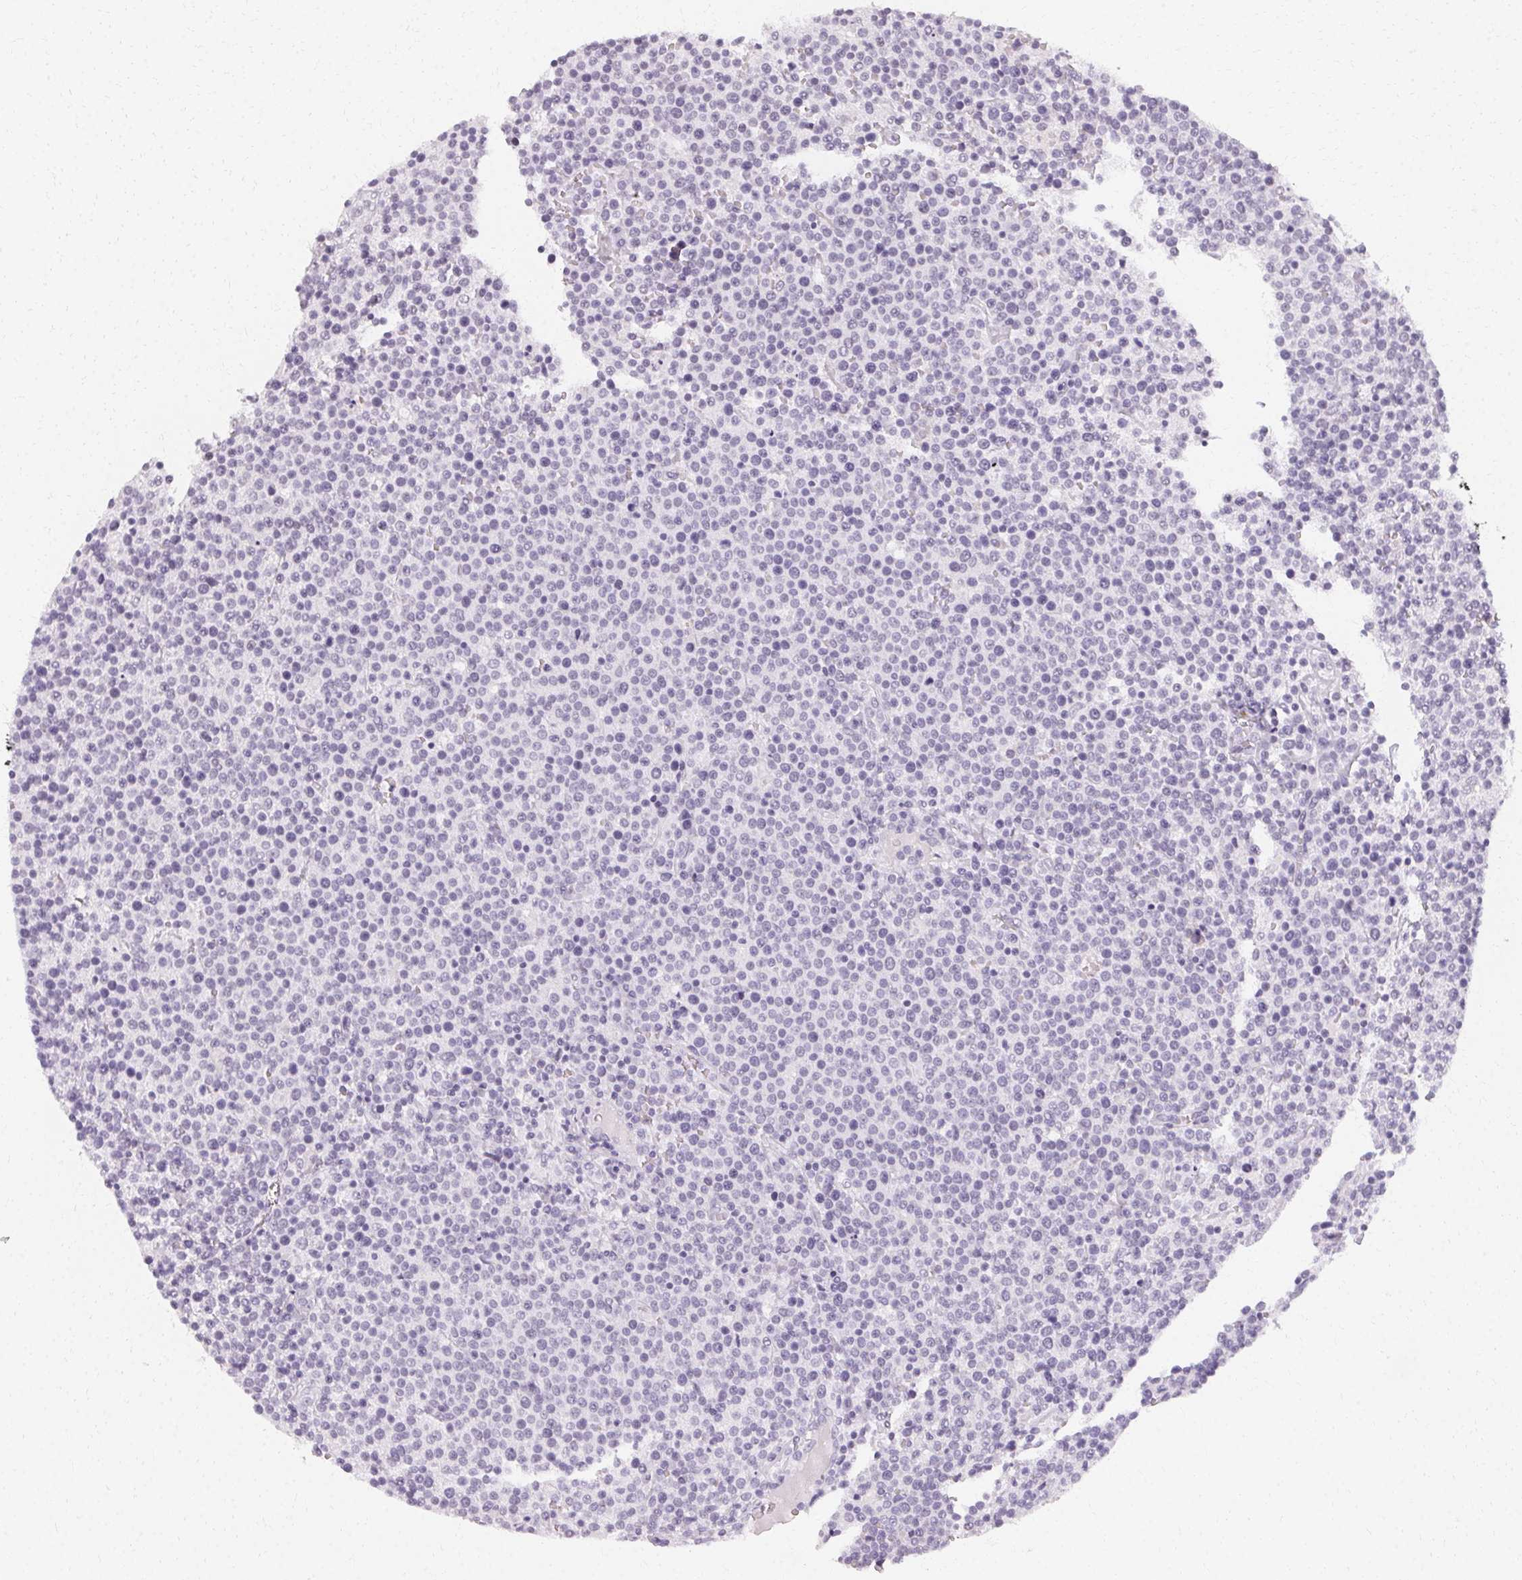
{"staining": {"intensity": "negative", "quantity": "none", "location": "none"}, "tissue": "lymphoma", "cell_type": "Tumor cells", "image_type": "cancer", "snomed": [{"axis": "morphology", "description": "Malignant lymphoma, non-Hodgkin's type, High grade"}, {"axis": "topography", "description": "Lymph node"}], "caption": "There is no significant positivity in tumor cells of malignant lymphoma, non-Hodgkin's type (high-grade).", "gene": "SYNPR", "patient": {"sex": "male", "age": 61}}